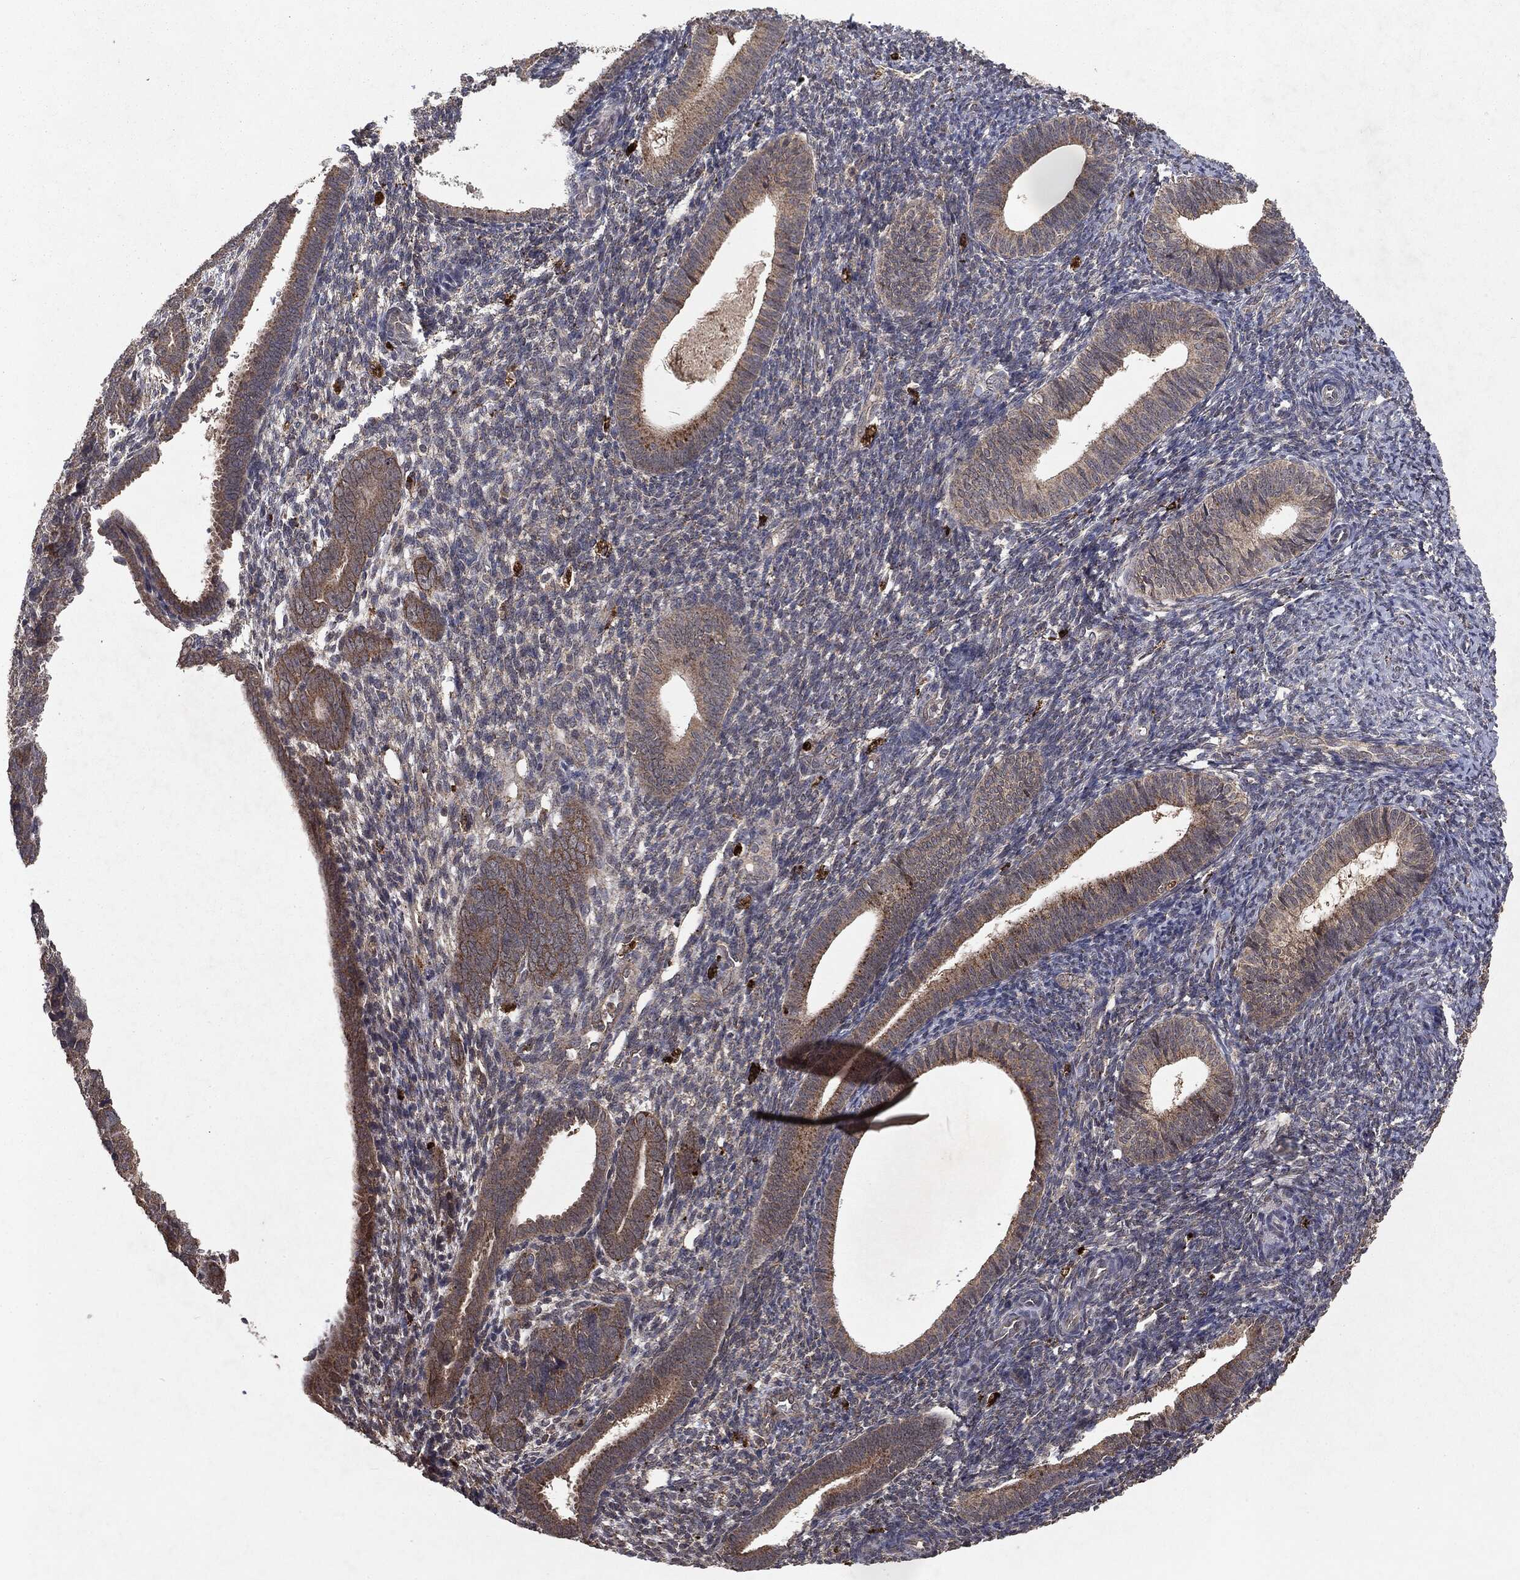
{"staining": {"intensity": "weak", "quantity": "25%-75%", "location": "cytoplasmic/membranous"}, "tissue": "endometrial cancer", "cell_type": "Tumor cells", "image_type": "cancer", "snomed": [{"axis": "morphology", "description": "Adenocarcinoma, NOS"}, {"axis": "topography", "description": "Endometrium"}], "caption": "Weak cytoplasmic/membranous staining is identified in about 25%-75% of tumor cells in adenocarcinoma (endometrial).", "gene": "MTOR", "patient": {"sex": "female", "age": 82}}